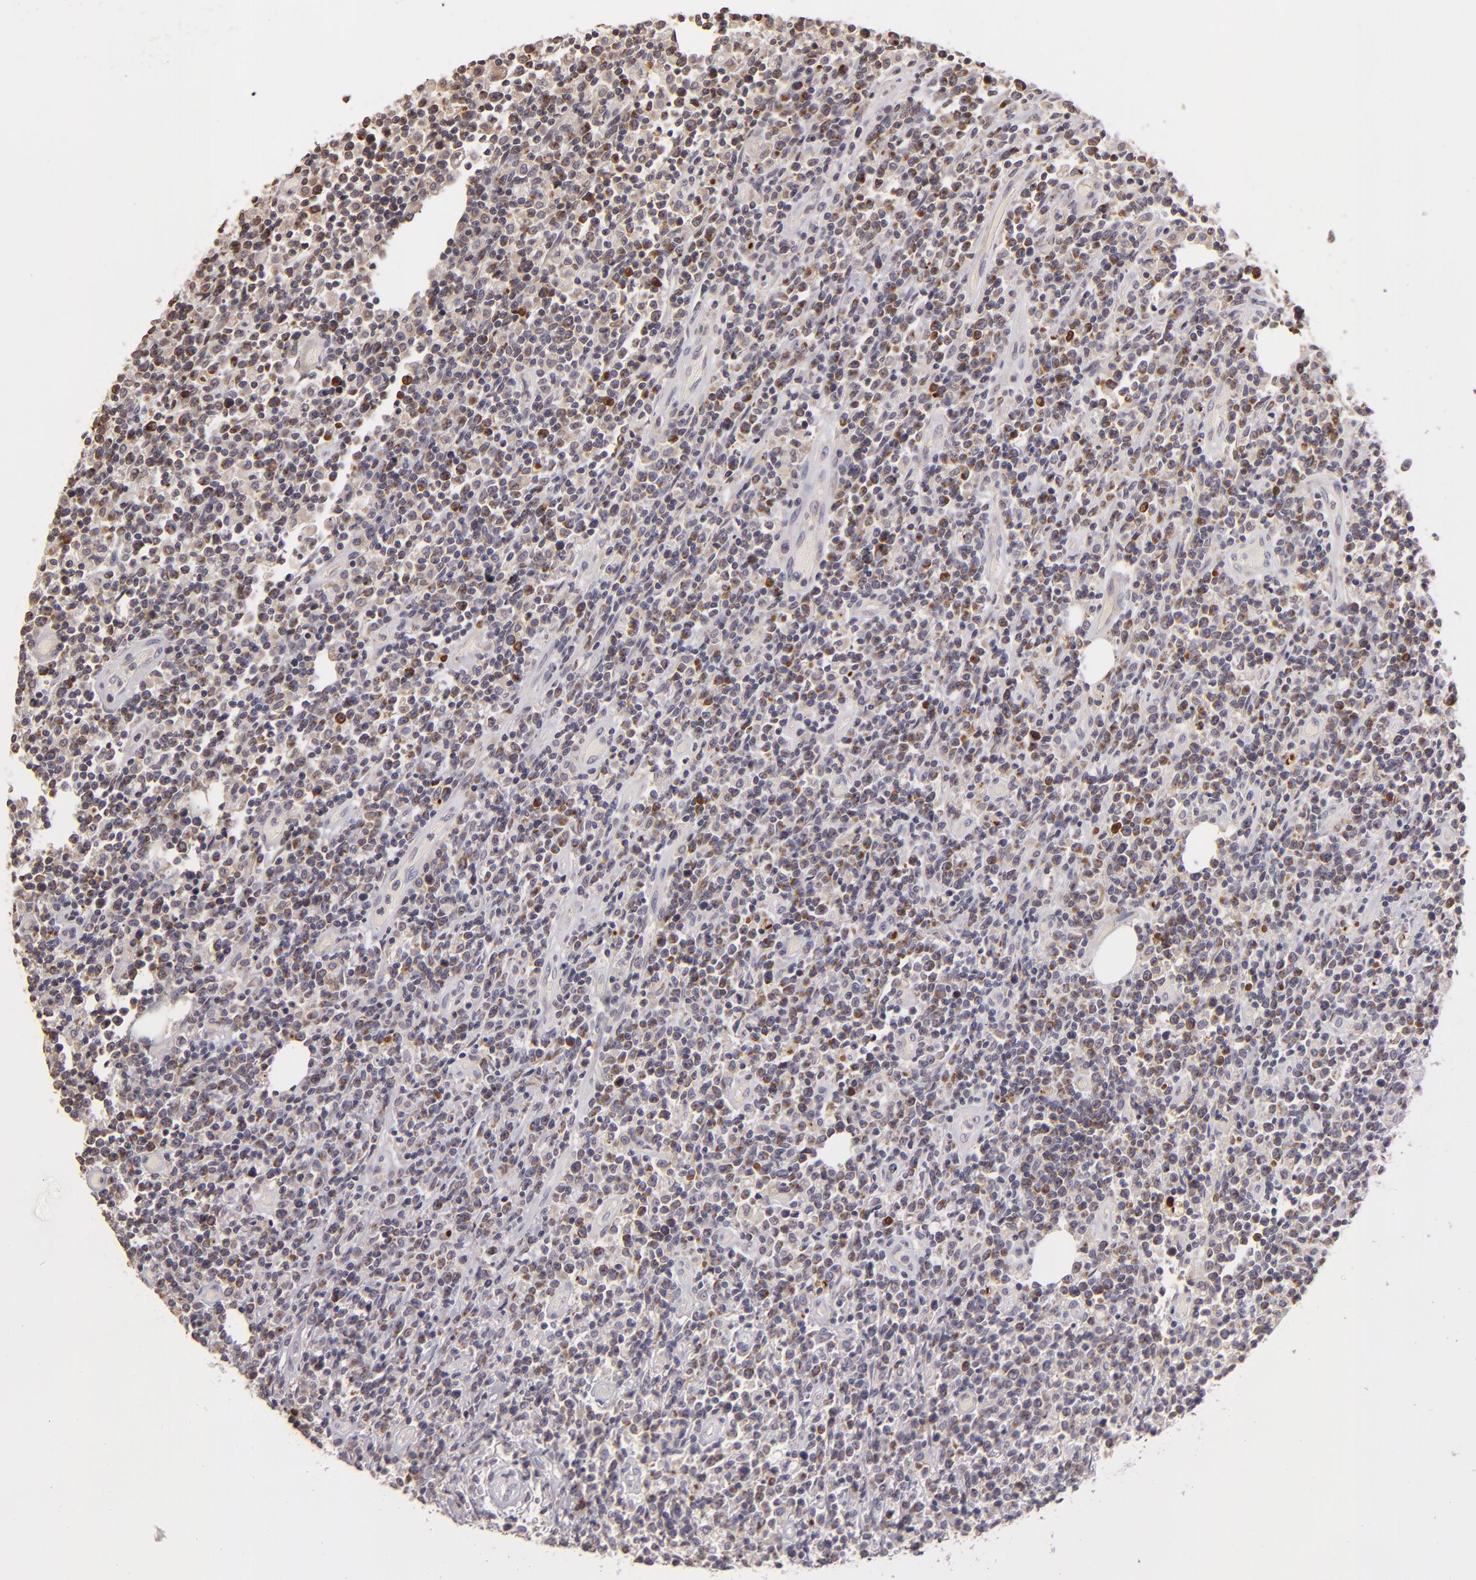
{"staining": {"intensity": "weak", "quantity": "<25%", "location": "cytoplasmic/membranous"}, "tissue": "lymphoma", "cell_type": "Tumor cells", "image_type": "cancer", "snomed": [{"axis": "morphology", "description": "Malignant lymphoma, non-Hodgkin's type, High grade"}, {"axis": "topography", "description": "Colon"}], "caption": "Tumor cells are negative for protein expression in human lymphoma.", "gene": "ABL1", "patient": {"sex": "male", "age": 82}}